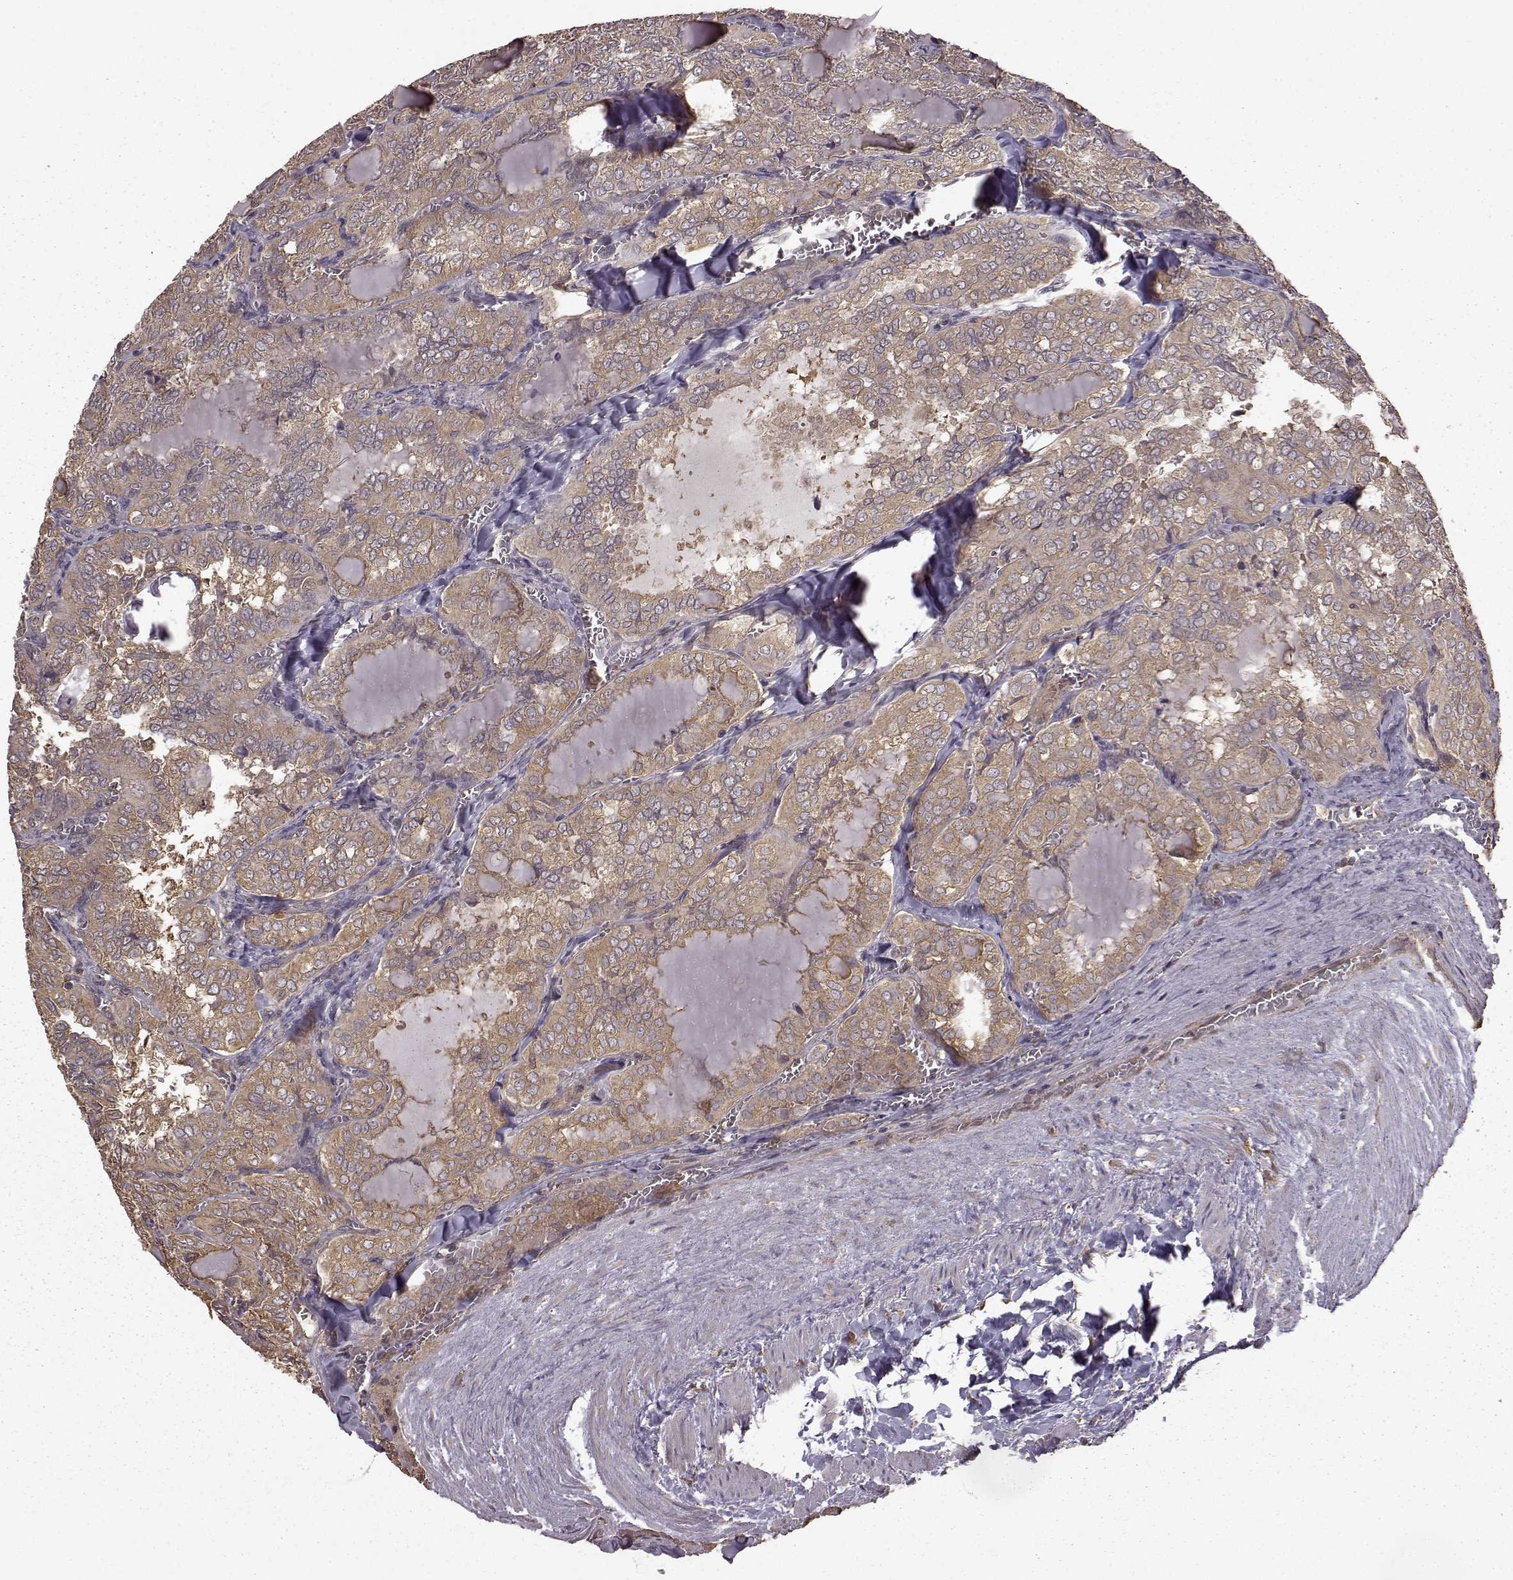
{"staining": {"intensity": "moderate", "quantity": "<25%", "location": "cytoplasmic/membranous"}, "tissue": "thyroid cancer", "cell_type": "Tumor cells", "image_type": "cancer", "snomed": [{"axis": "morphology", "description": "Papillary adenocarcinoma, NOS"}, {"axis": "topography", "description": "Thyroid gland"}], "caption": "This micrograph displays IHC staining of thyroid cancer, with low moderate cytoplasmic/membranous expression in about <25% of tumor cells.", "gene": "NME1-NME2", "patient": {"sex": "female", "age": 41}}